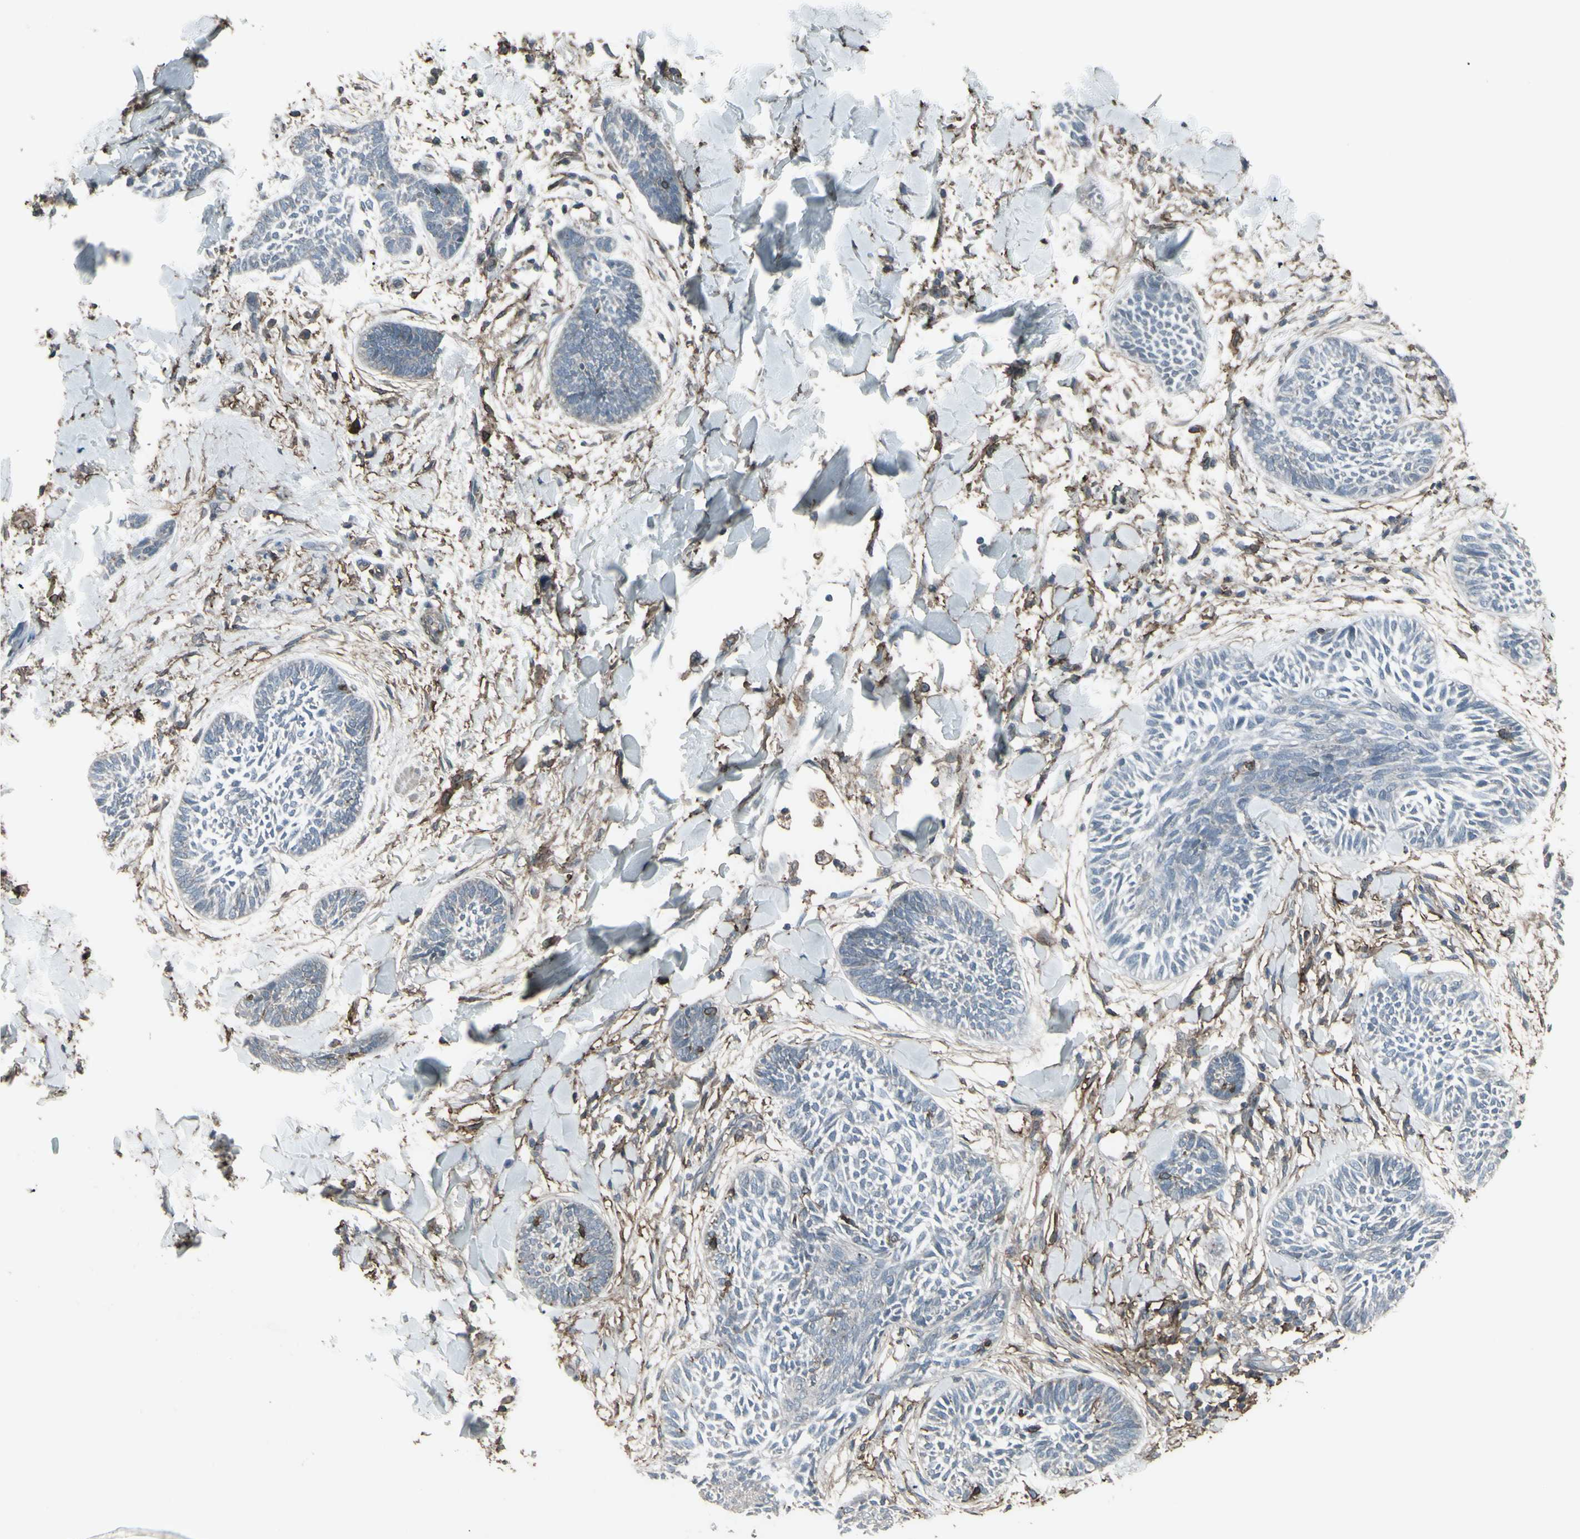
{"staining": {"intensity": "moderate", "quantity": "<25%", "location": "cytoplasmic/membranous"}, "tissue": "skin cancer", "cell_type": "Tumor cells", "image_type": "cancer", "snomed": [{"axis": "morphology", "description": "Papilloma, NOS"}, {"axis": "morphology", "description": "Basal cell carcinoma"}, {"axis": "topography", "description": "Skin"}], "caption": "IHC staining of skin cancer, which exhibits low levels of moderate cytoplasmic/membranous positivity in approximately <25% of tumor cells indicating moderate cytoplasmic/membranous protein expression. The staining was performed using DAB (3,3'-diaminobenzidine) (brown) for protein detection and nuclei were counterstained in hematoxylin (blue).", "gene": "SMO", "patient": {"sex": "male", "age": 87}}